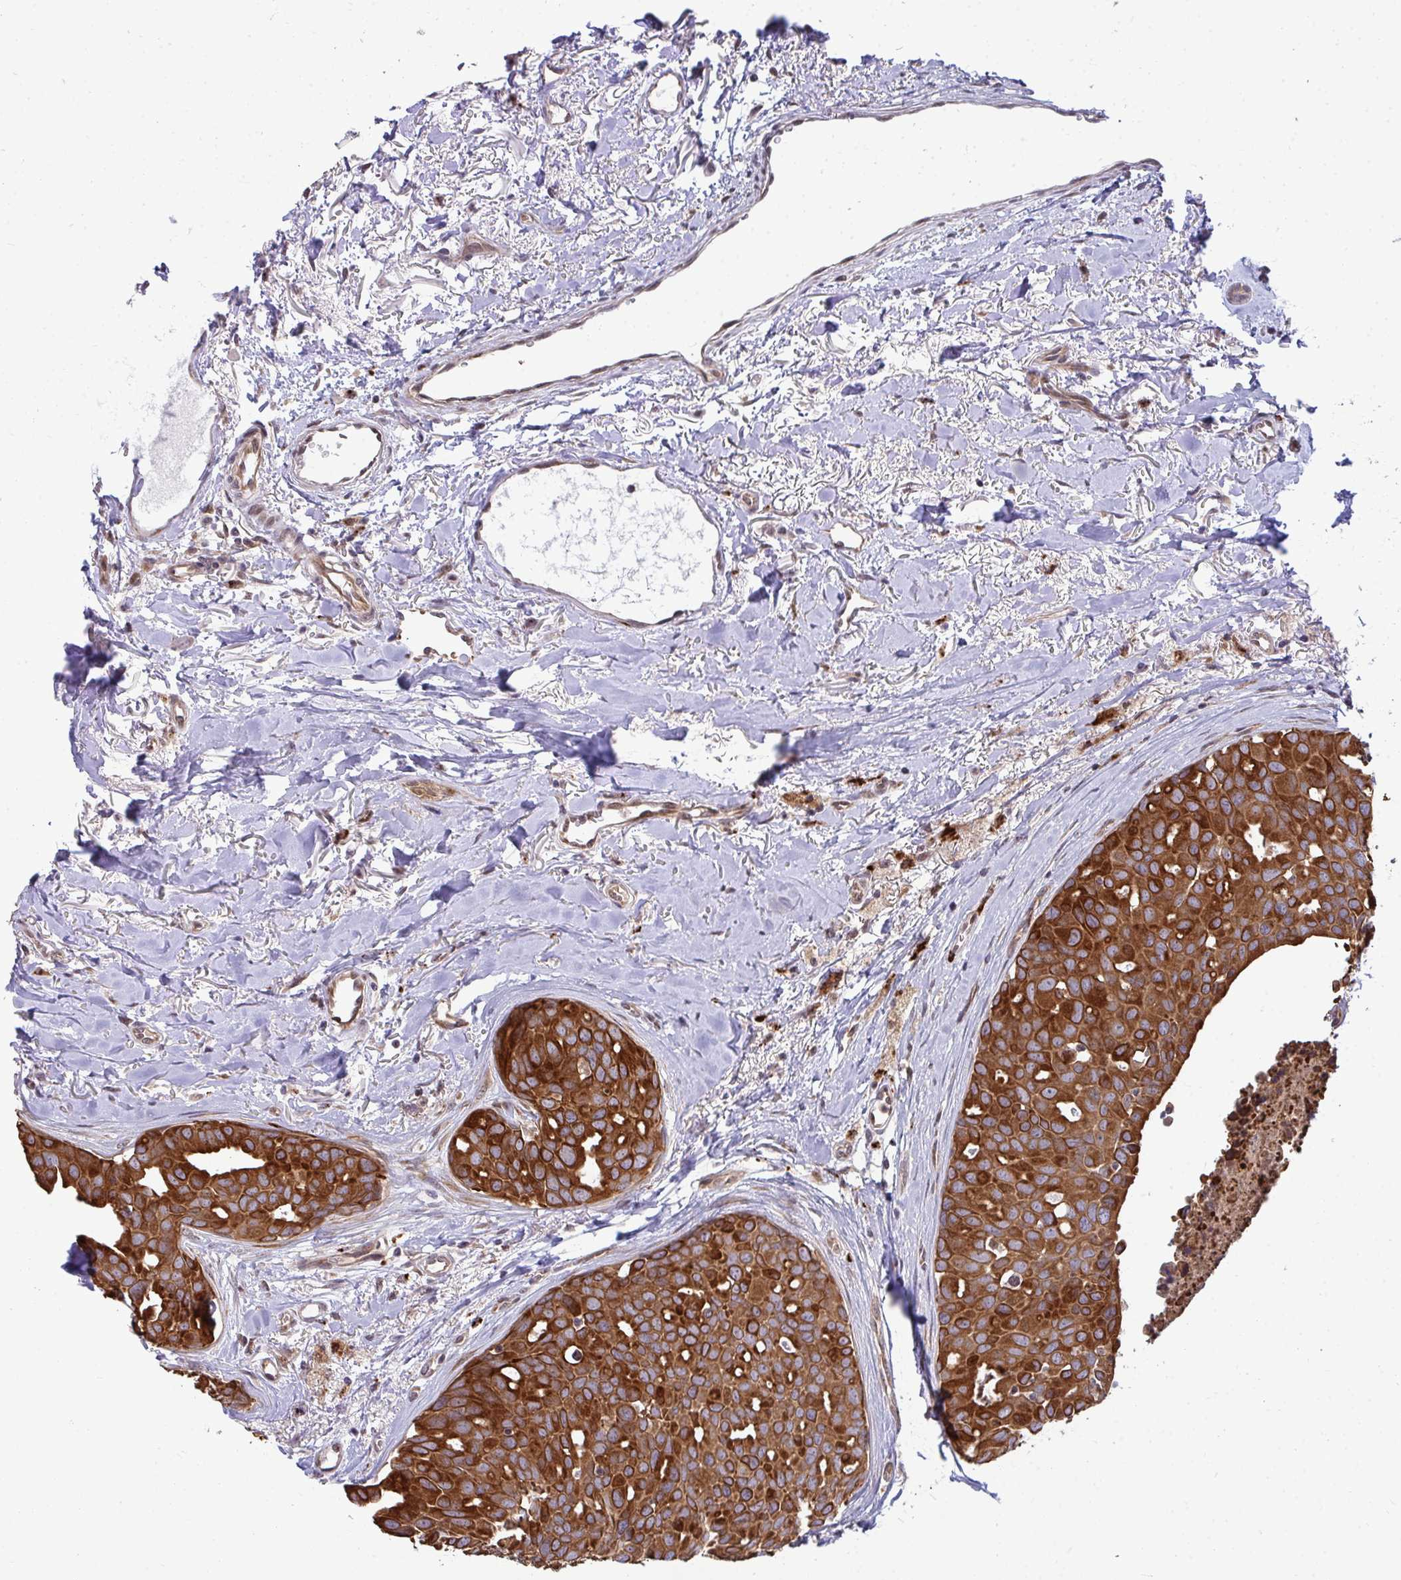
{"staining": {"intensity": "strong", "quantity": ">75%", "location": "cytoplasmic/membranous"}, "tissue": "breast cancer", "cell_type": "Tumor cells", "image_type": "cancer", "snomed": [{"axis": "morphology", "description": "Duct carcinoma"}, {"axis": "topography", "description": "Breast"}], "caption": "Breast cancer stained for a protein (brown) demonstrates strong cytoplasmic/membranous positive expression in about >75% of tumor cells.", "gene": "TRIM44", "patient": {"sex": "female", "age": 54}}